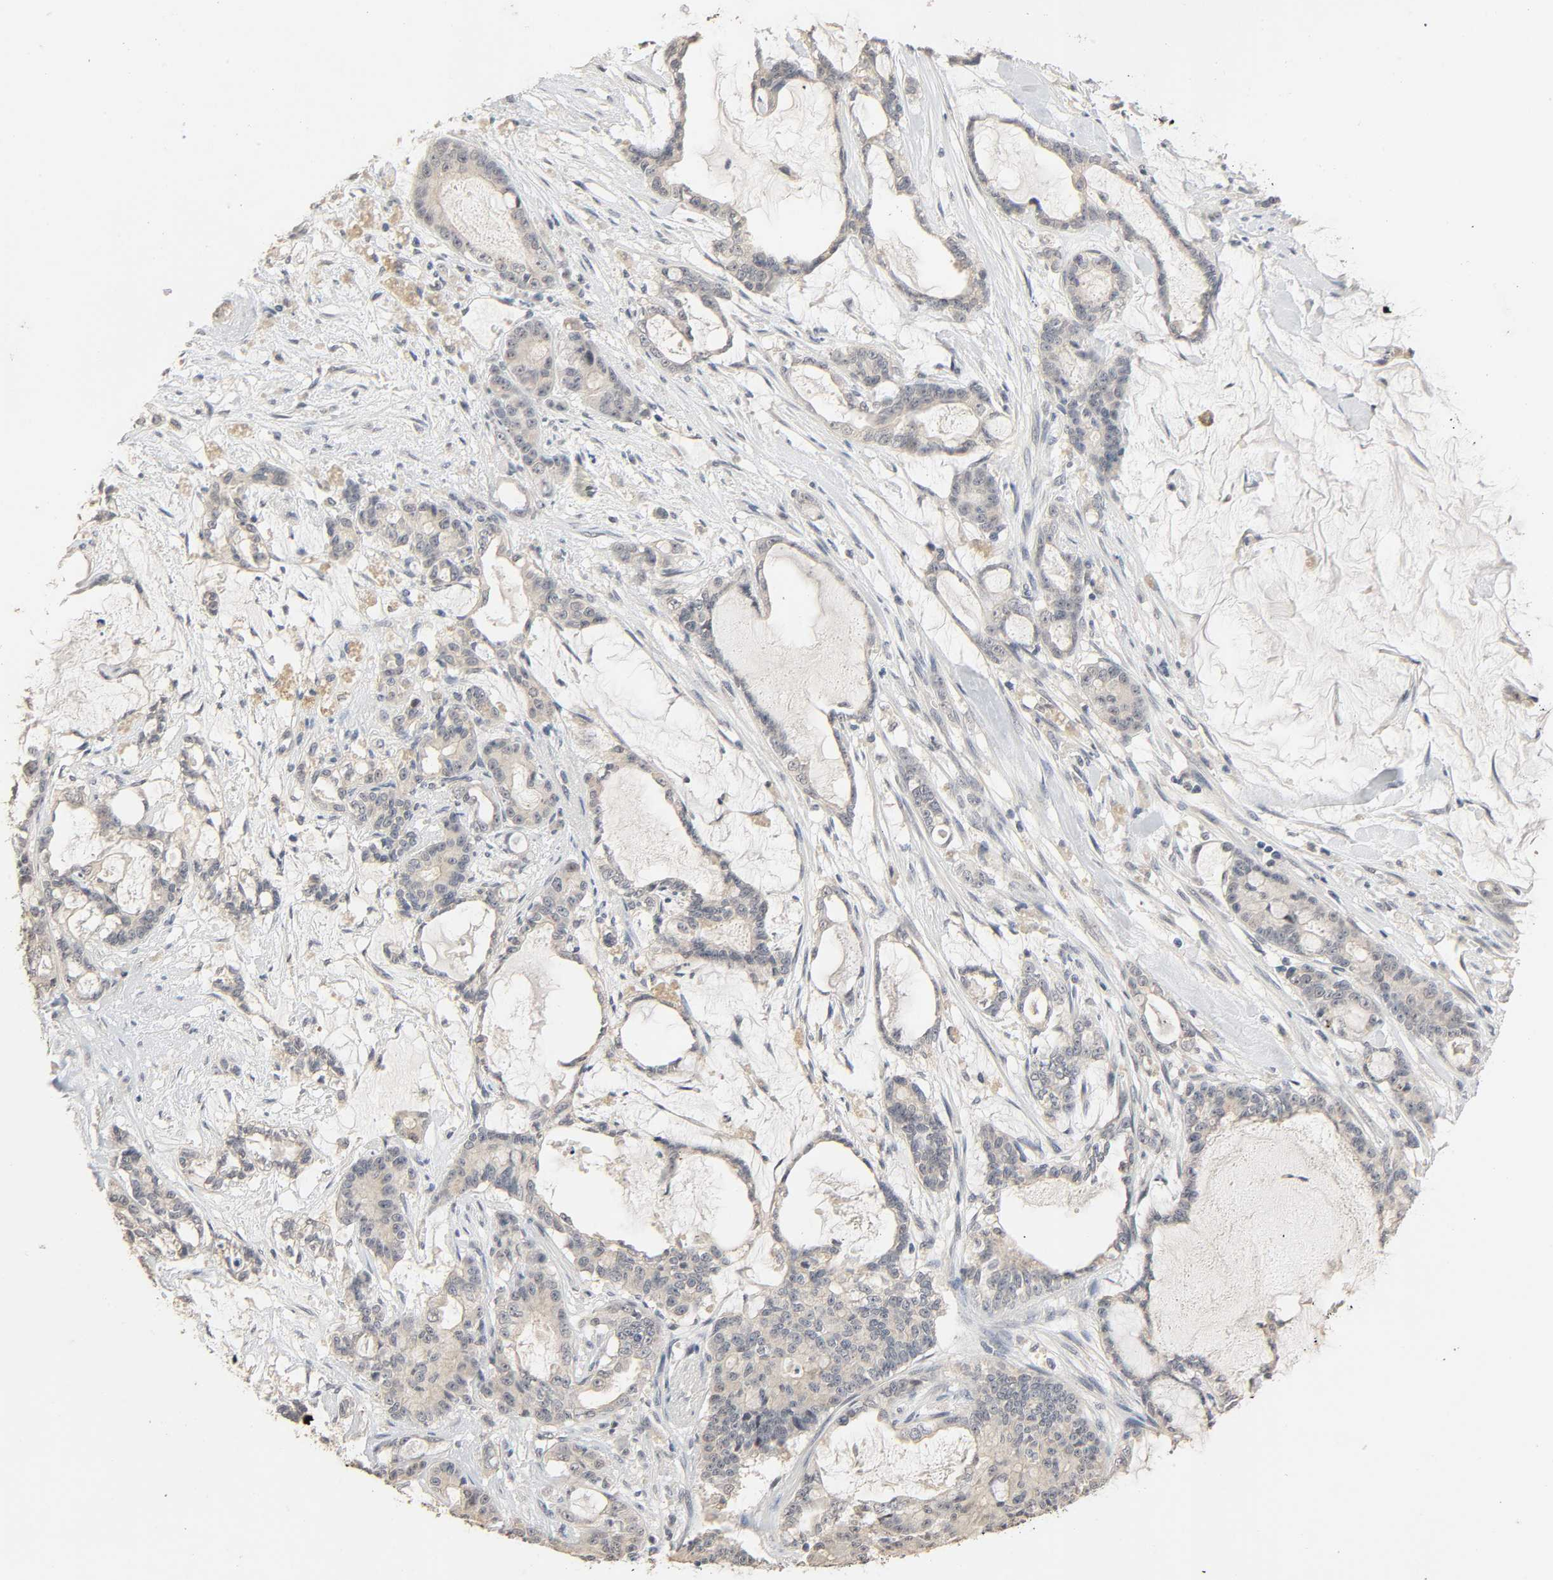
{"staining": {"intensity": "negative", "quantity": "none", "location": "none"}, "tissue": "pancreatic cancer", "cell_type": "Tumor cells", "image_type": "cancer", "snomed": [{"axis": "morphology", "description": "Adenocarcinoma, NOS"}, {"axis": "topography", "description": "Pancreas"}], "caption": "DAB (3,3'-diaminobenzidine) immunohistochemical staining of pancreatic cancer (adenocarcinoma) demonstrates no significant expression in tumor cells. (DAB IHC visualized using brightfield microscopy, high magnification).", "gene": "MAGEA8", "patient": {"sex": "female", "age": 73}}